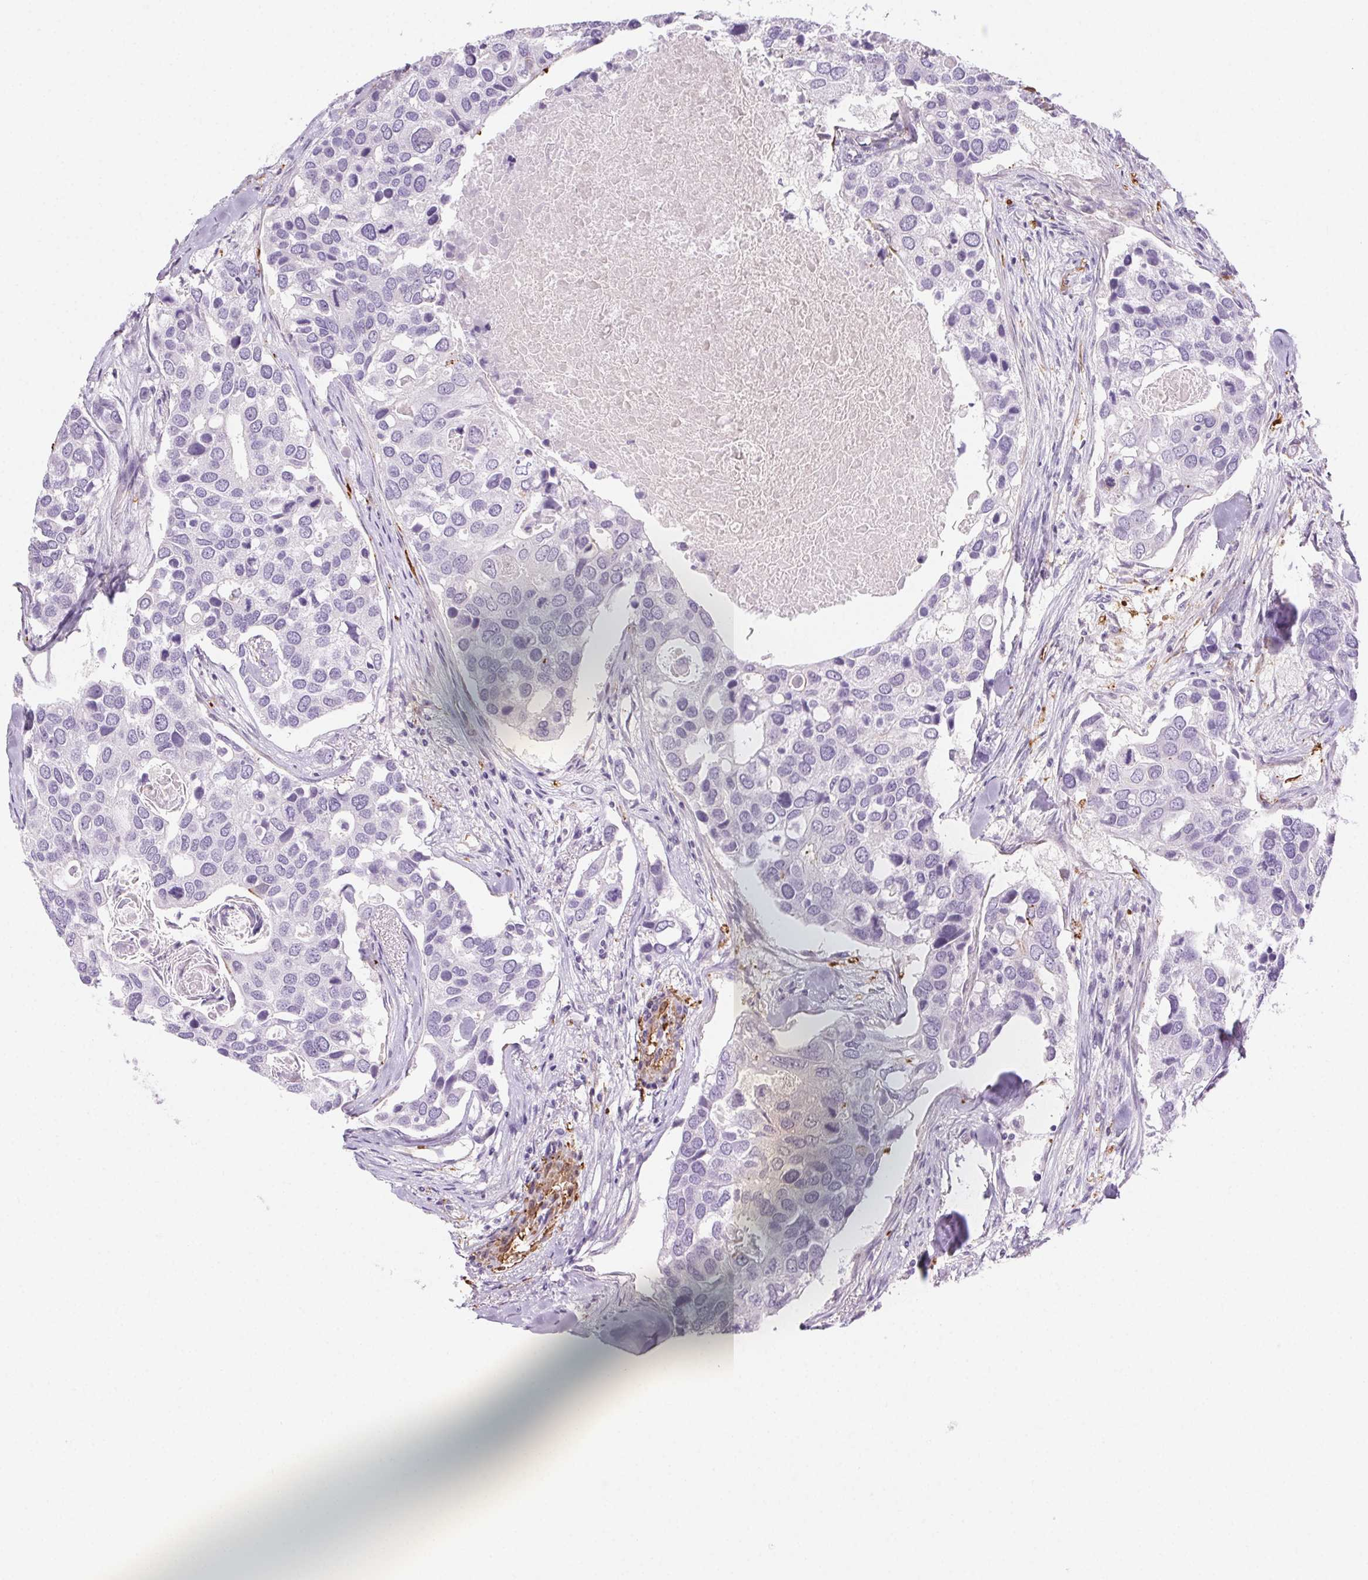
{"staining": {"intensity": "negative", "quantity": "none", "location": "none"}, "tissue": "breast cancer", "cell_type": "Tumor cells", "image_type": "cancer", "snomed": [{"axis": "morphology", "description": "Duct carcinoma"}, {"axis": "topography", "description": "Breast"}], "caption": "Human breast cancer stained for a protein using immunohistochemistry (IHC) demonstrates no expression in tumor cells.", "gene": "GPX8", "patient": {"sex": "female", "age": 83}}